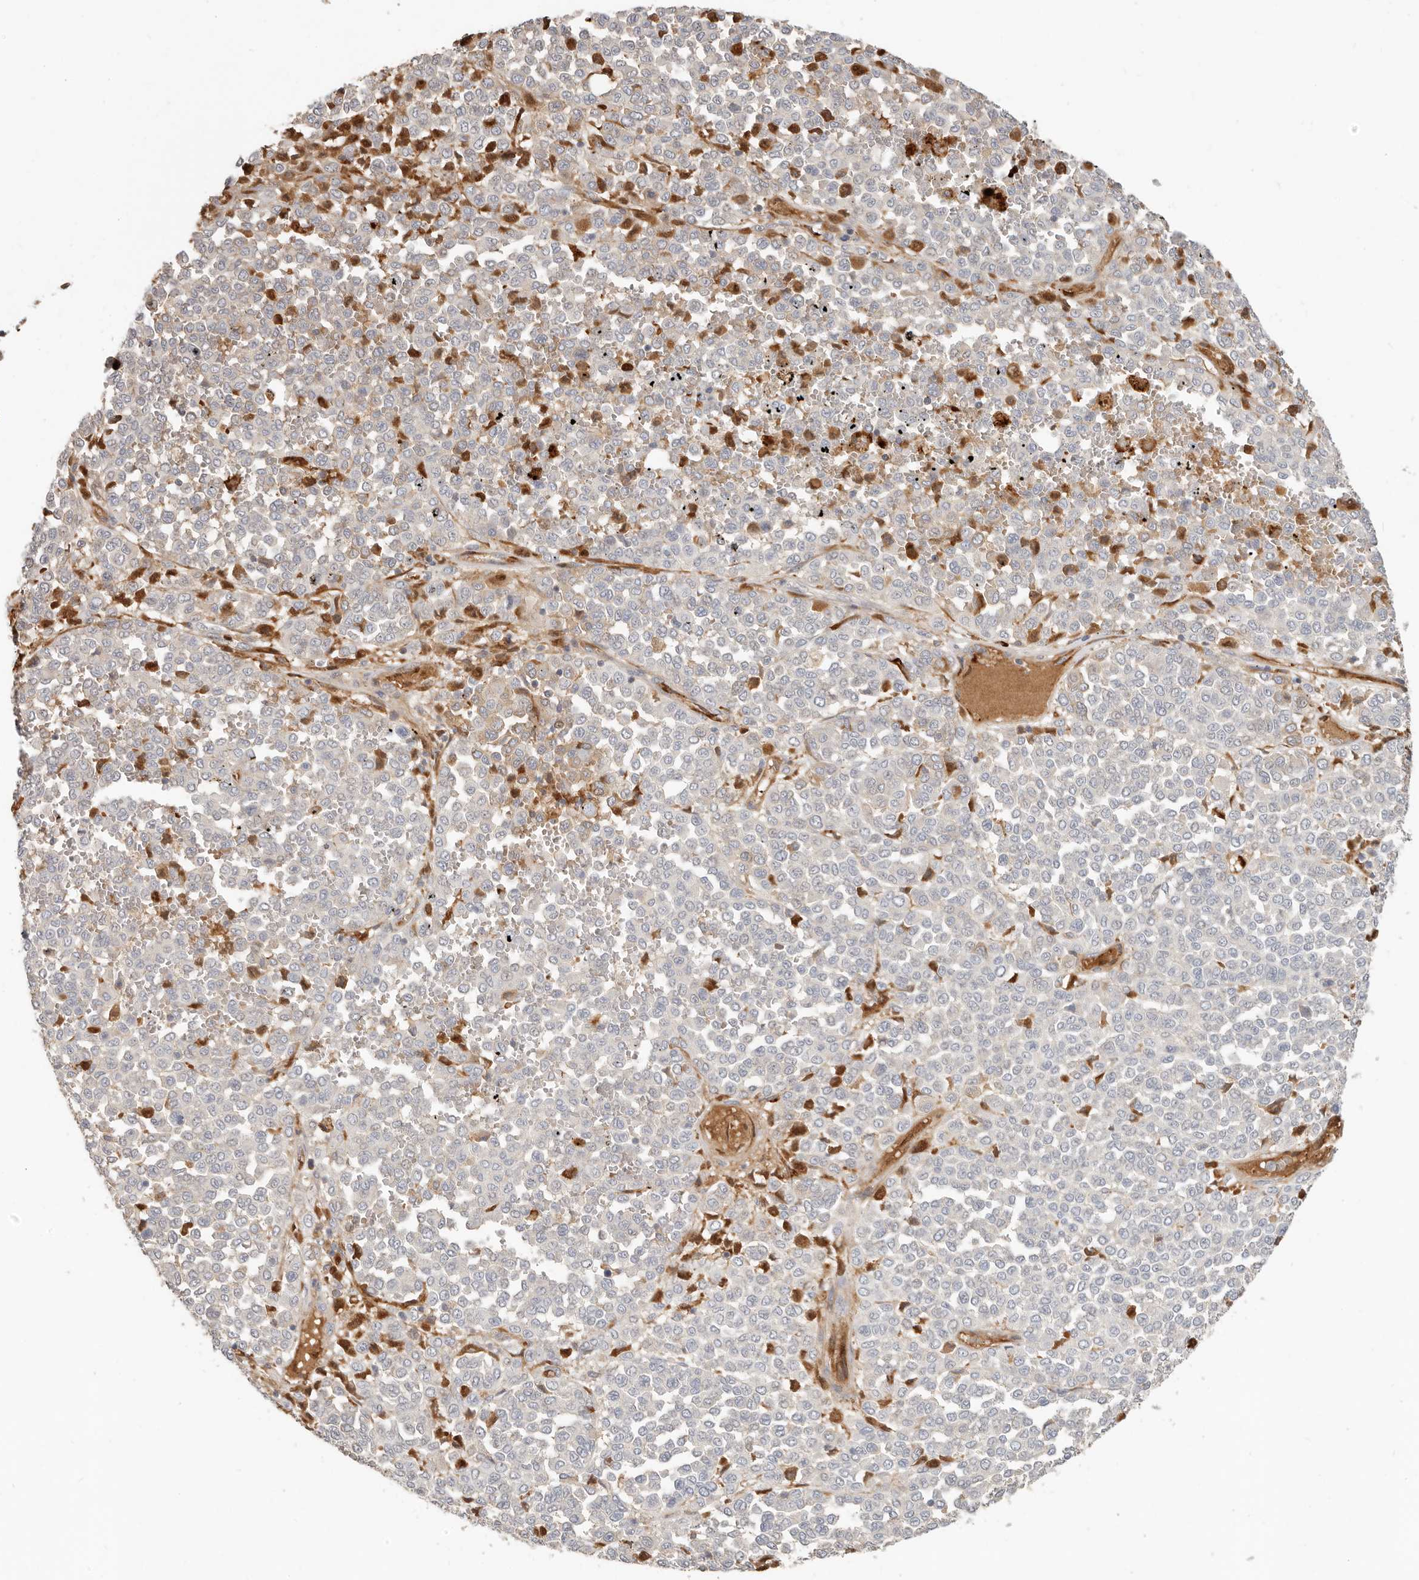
{"staining": {"intensity": "negative", "quantity": "none", "location": "none"}, "tissue": "melanoma", "cell_type": "Tumor cells", "image_type": "cancer", "snomed": [{"axis": "morphology", "description": "Malignant melanoma, Metastatic site"}, {"axis": "topography", "description": "Pancreas"}], "caption": "An immunohistochemistry (IHC) photomicrograph of melanoma is shown. There is no staining in tumor cells of melanoma.", "gene": "MTFR2", "patient": {"sex": "female", "age": 30}}